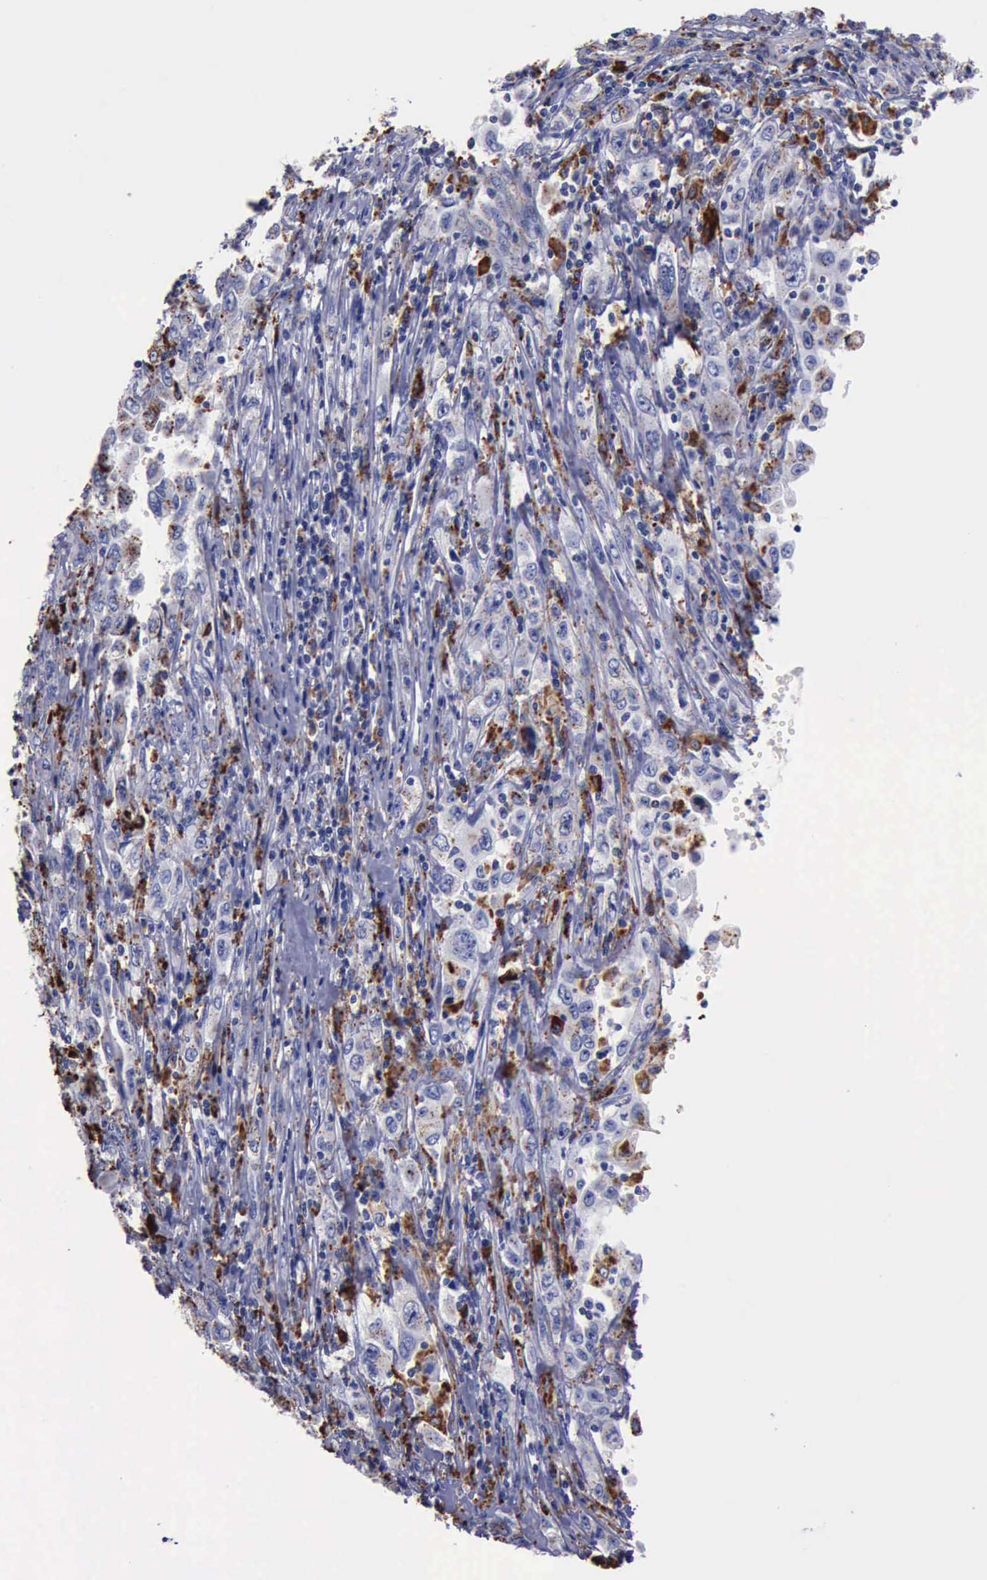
{"staining": {"intensity": "moderate", "quantity": "25%-75%", "location": "cytoplasmic/membranous"}, "tissue": "pancreatic cancer", "cell_type": "Tumor cells", "image_type": "cancer", "snomed": [{"axis": "morphology", "description": "Adenocarcinoma, NOS"}, {"axis": "topography", "description": "Pancreas"}], "caption": "This histopathology image reveals adenocarcinoma (pancreatic) stained with immunohistochemistry to label a protein in brown. The cytoplasmic/membranous of tumor cells show moderate positivity for the protein. Nuclei are counter-stained blue.", "gene": "CTSD", "patient": {"sex": "male", "age": 70}}